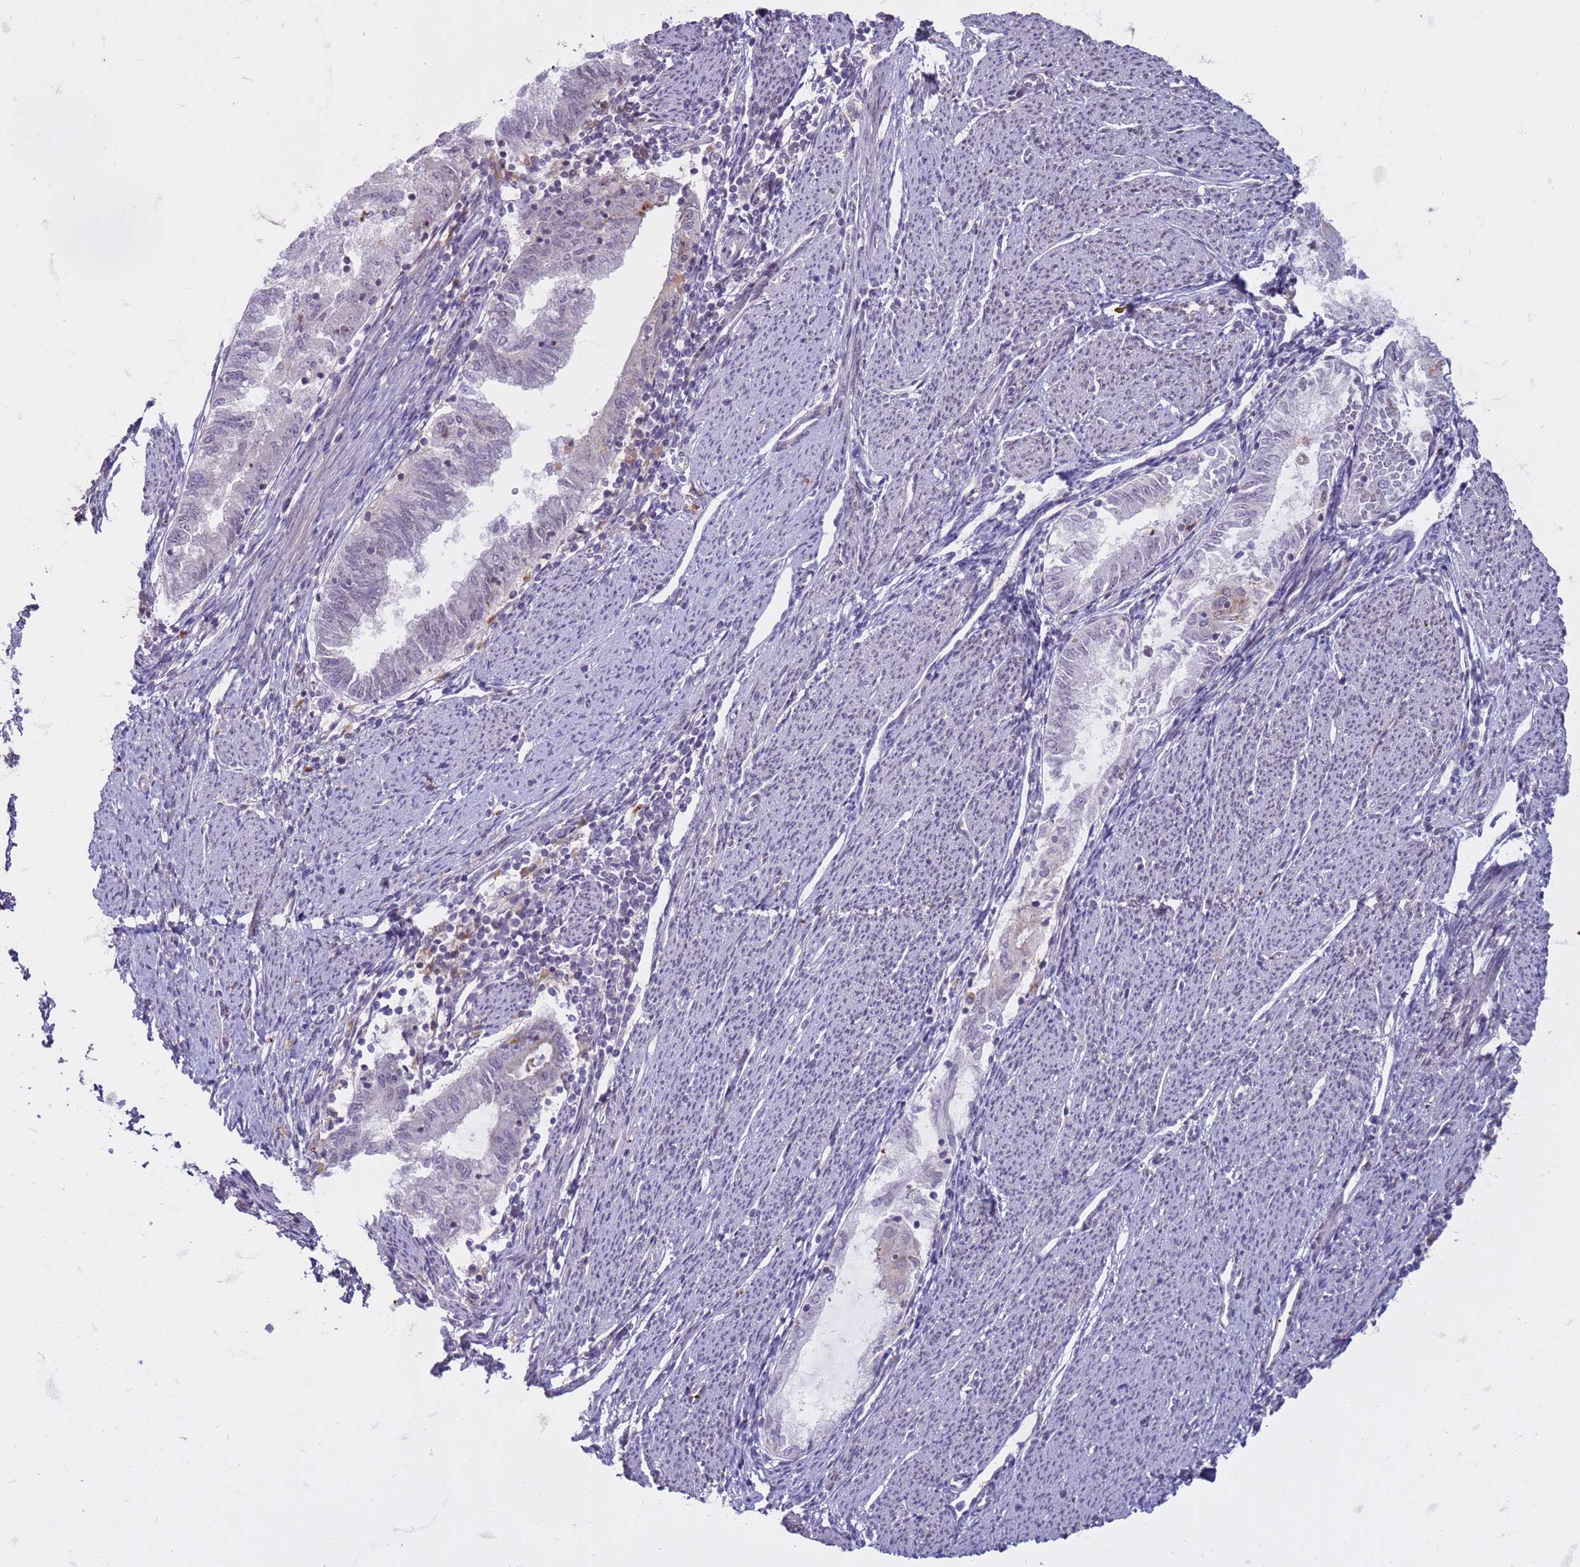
{"staining": {"intensity": "negative", "quantity": "none", "location": "none"}, "tissue": "endometrial cancer", "cell_type": "Tumor cells", "image_type": "cancer", "snomed": [{"axis": "morphology", "description": "Adenocarcinoma, NOS"}, {"axis": "topography", "description": "Endometrium"}], "caption": "This is a micrograph of IHC staining of endometrial cancer (adenocarcinoma), which shows no positivity in tumor cells.", "gene": "SLC15A3", "patient": {"sex": "female", "age": 79}}